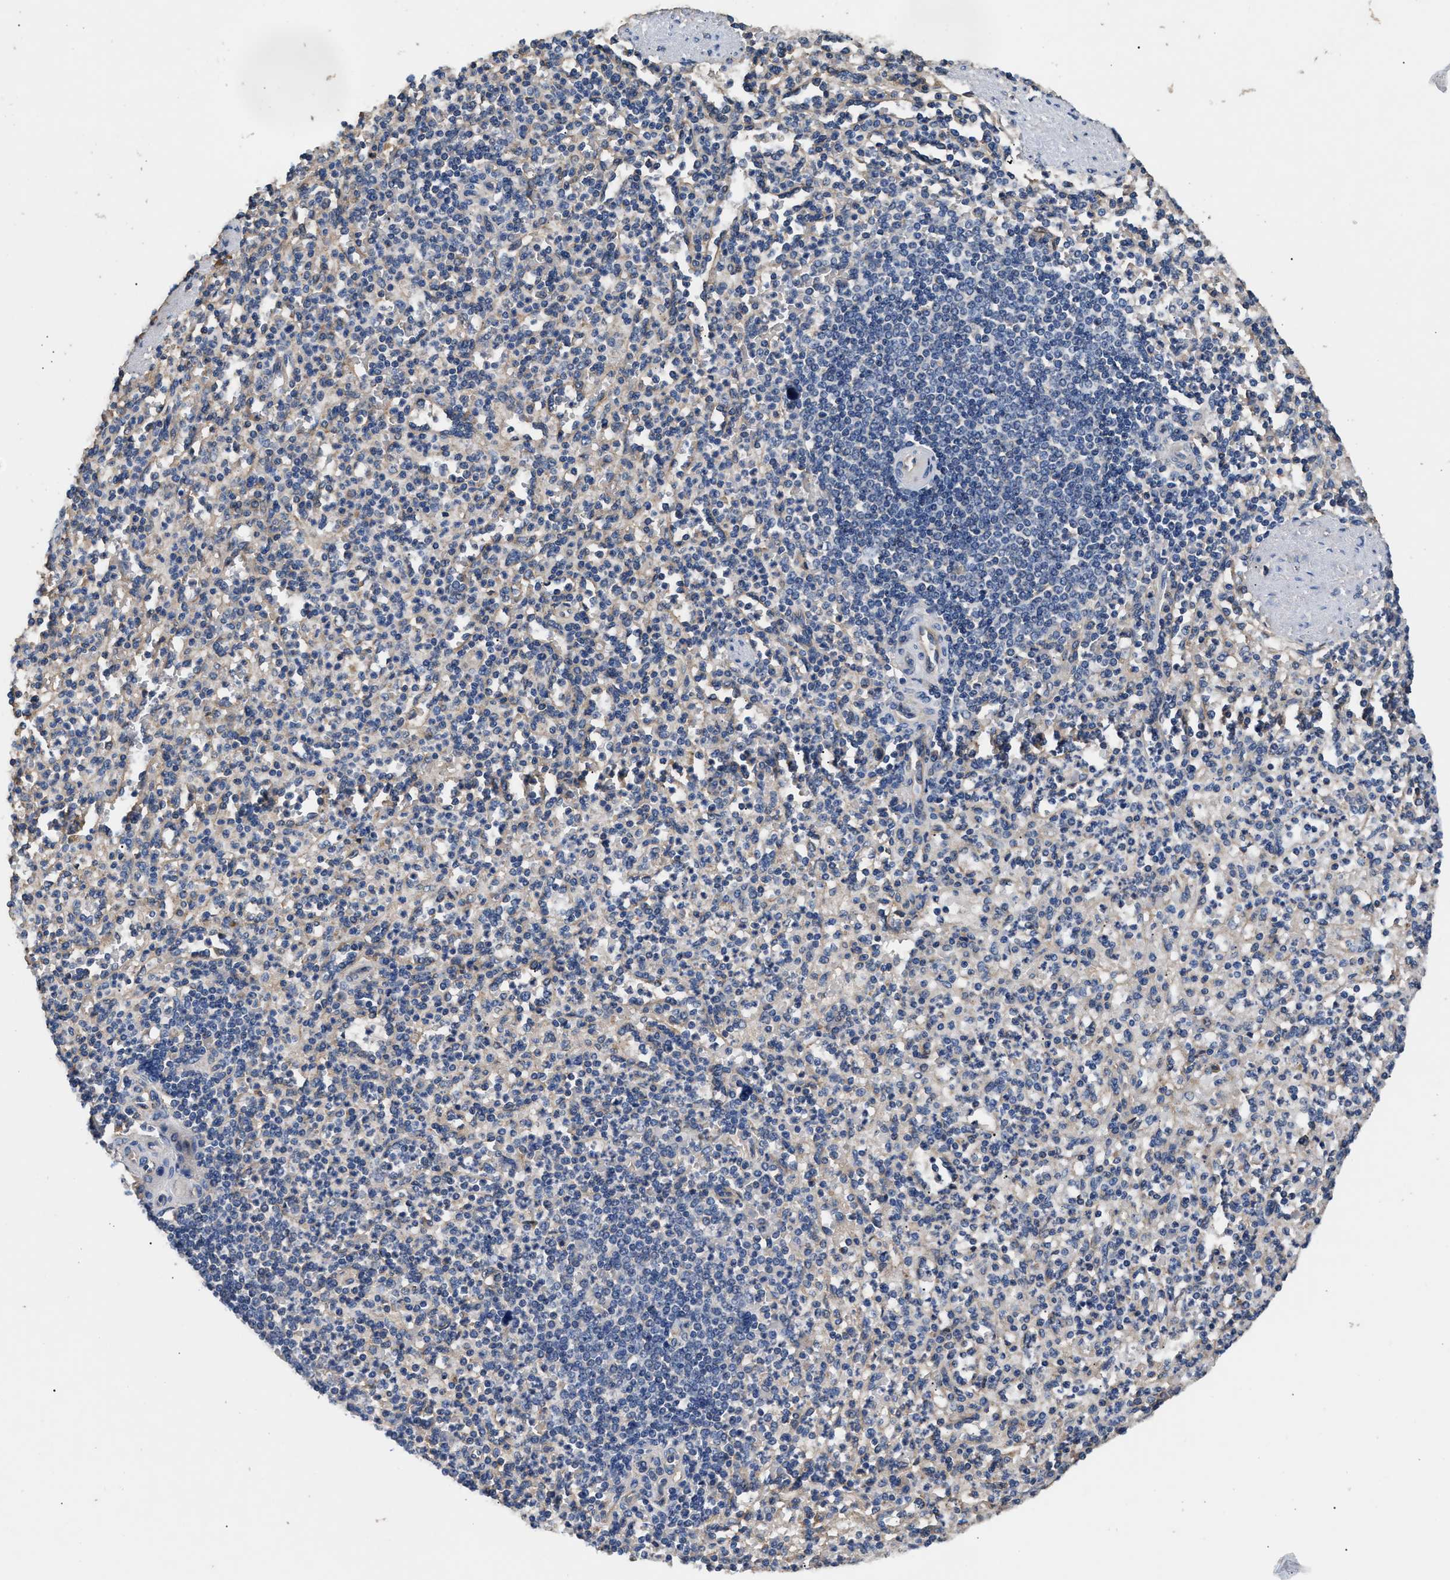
{"staining": {"intensity": "weak", "quantity": "<25%", "location": "cytoplasmic/membranous"}, "tissue": "spleen", "cell_type": "Cells in red pulp", "image_type": "normal", "snomed": [{"axis": "morphology", "description": "Normal tissue, NOS"}, {"axis": "topography", "description": "Spleen"}], "caption": "Immunohistochemistry micrograph of normal spleen: human spleen stained with DAB (3,3'-diaminobenzidine) demonstrates no significant protein expression in cells in red pulp.", "gene": "KLB", "patient": {"sex": "female", "age": 74}}